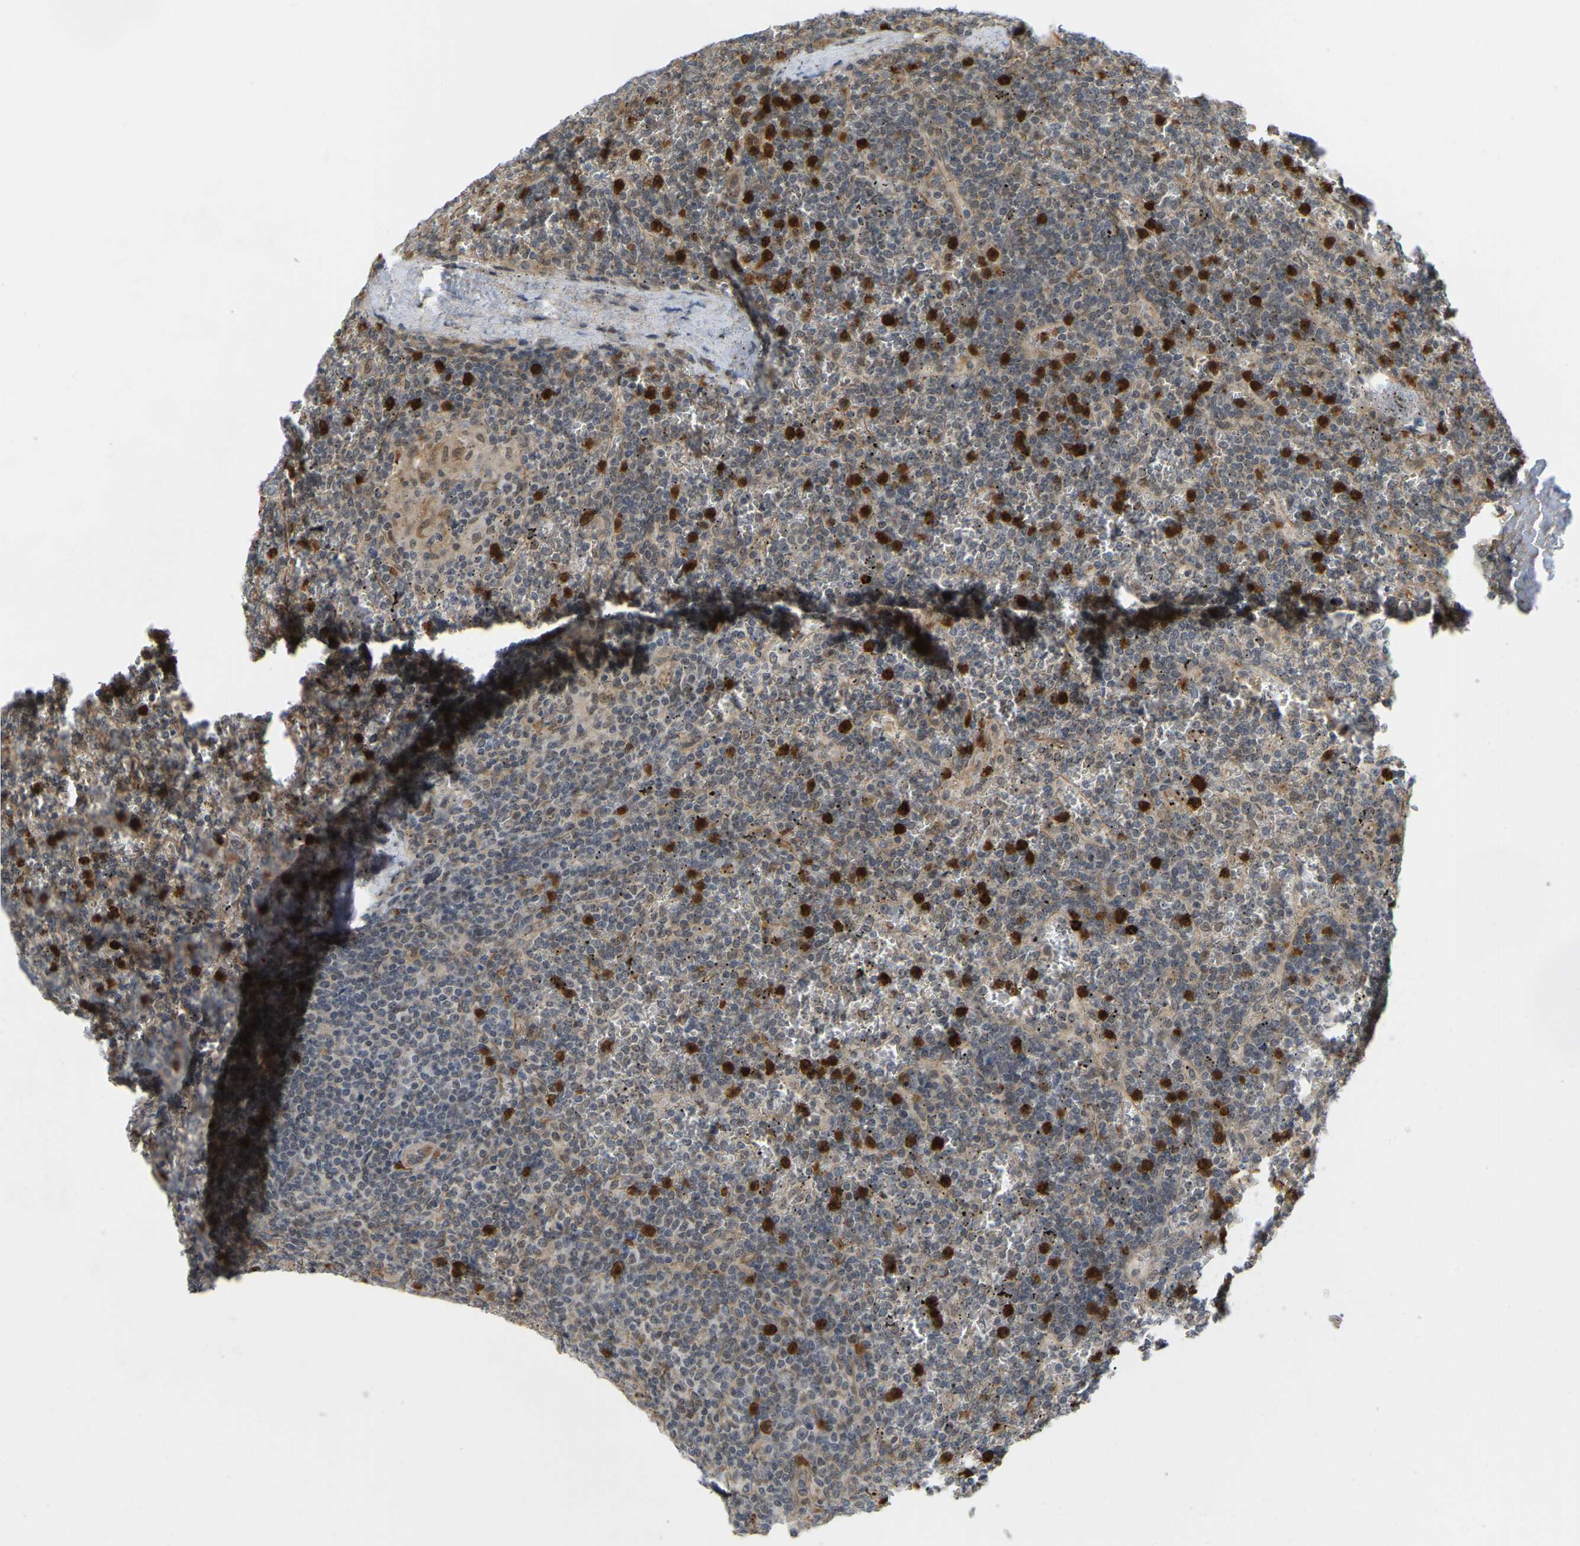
{"staining": {"intensity": "weak", "quantity": "<25%", "location": "nuclear"}, "tissue": "lymphoma", "cell_type": "Tumor cells", "image_type": "cancer", "snomed": [{"axis": "morphology", "description": "Malignant lymphoma, non-Hodgkin's type, Low grade"}, {"axis": "topography", "description": "Spleen"}], "caption": "Malignant lymphoma, non-Hodgkin's type (low-grade) was stained to show a protein in brown. There is no significant positivity in tumor cells. (Stains: DAB (3,3'-diaminobenzidine) IHC with hematoxylin counter stain, Microscopy: brightfield microscopy at high magnification).", "gene": "SERPINB5", "patient": {"sex": "female", "age": 19}}